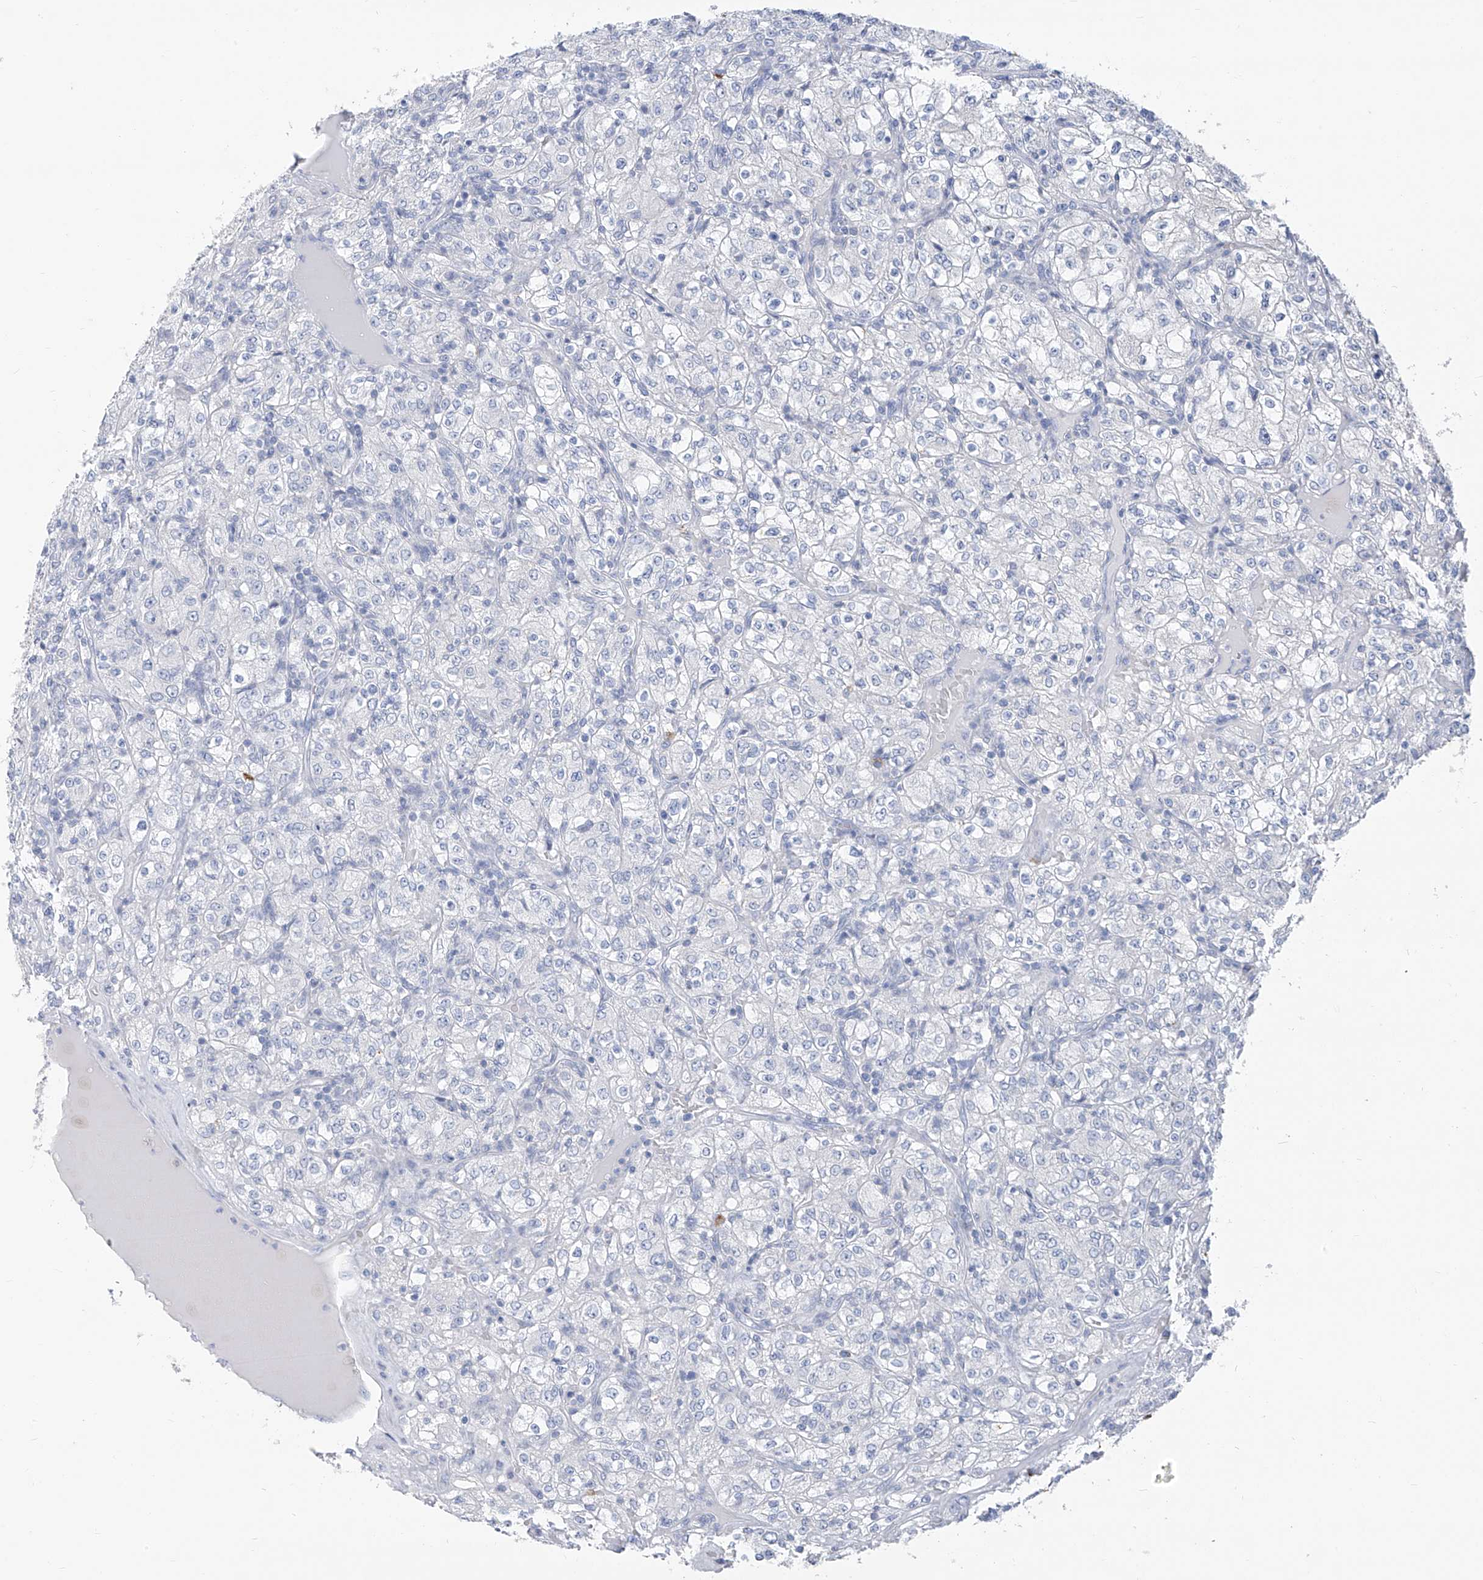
{"staining": {"intensity": "negative", "quantity": "none", "location": "none"}, "tissue": "renal cancer", "cell_type": "Tumor cells", "image_type": "cancer", "snomed": [{"axis": "morphology", "description": "Normal tissue, NOS"}, {"axis": "morphology", "description": "Adenocarcinoma, NOS"}, {"axis": "topography", "description": "Kidney"}], "caption": "A histopathology image of human renal adenocarcinoma is negative for staining in tumor cells. (DAB (3,3'-diaminobenzidine) IHC with hematoxylin counter stain).", "gene": "CX3CR1", "patient": {"sex": "female", "age": 72}}